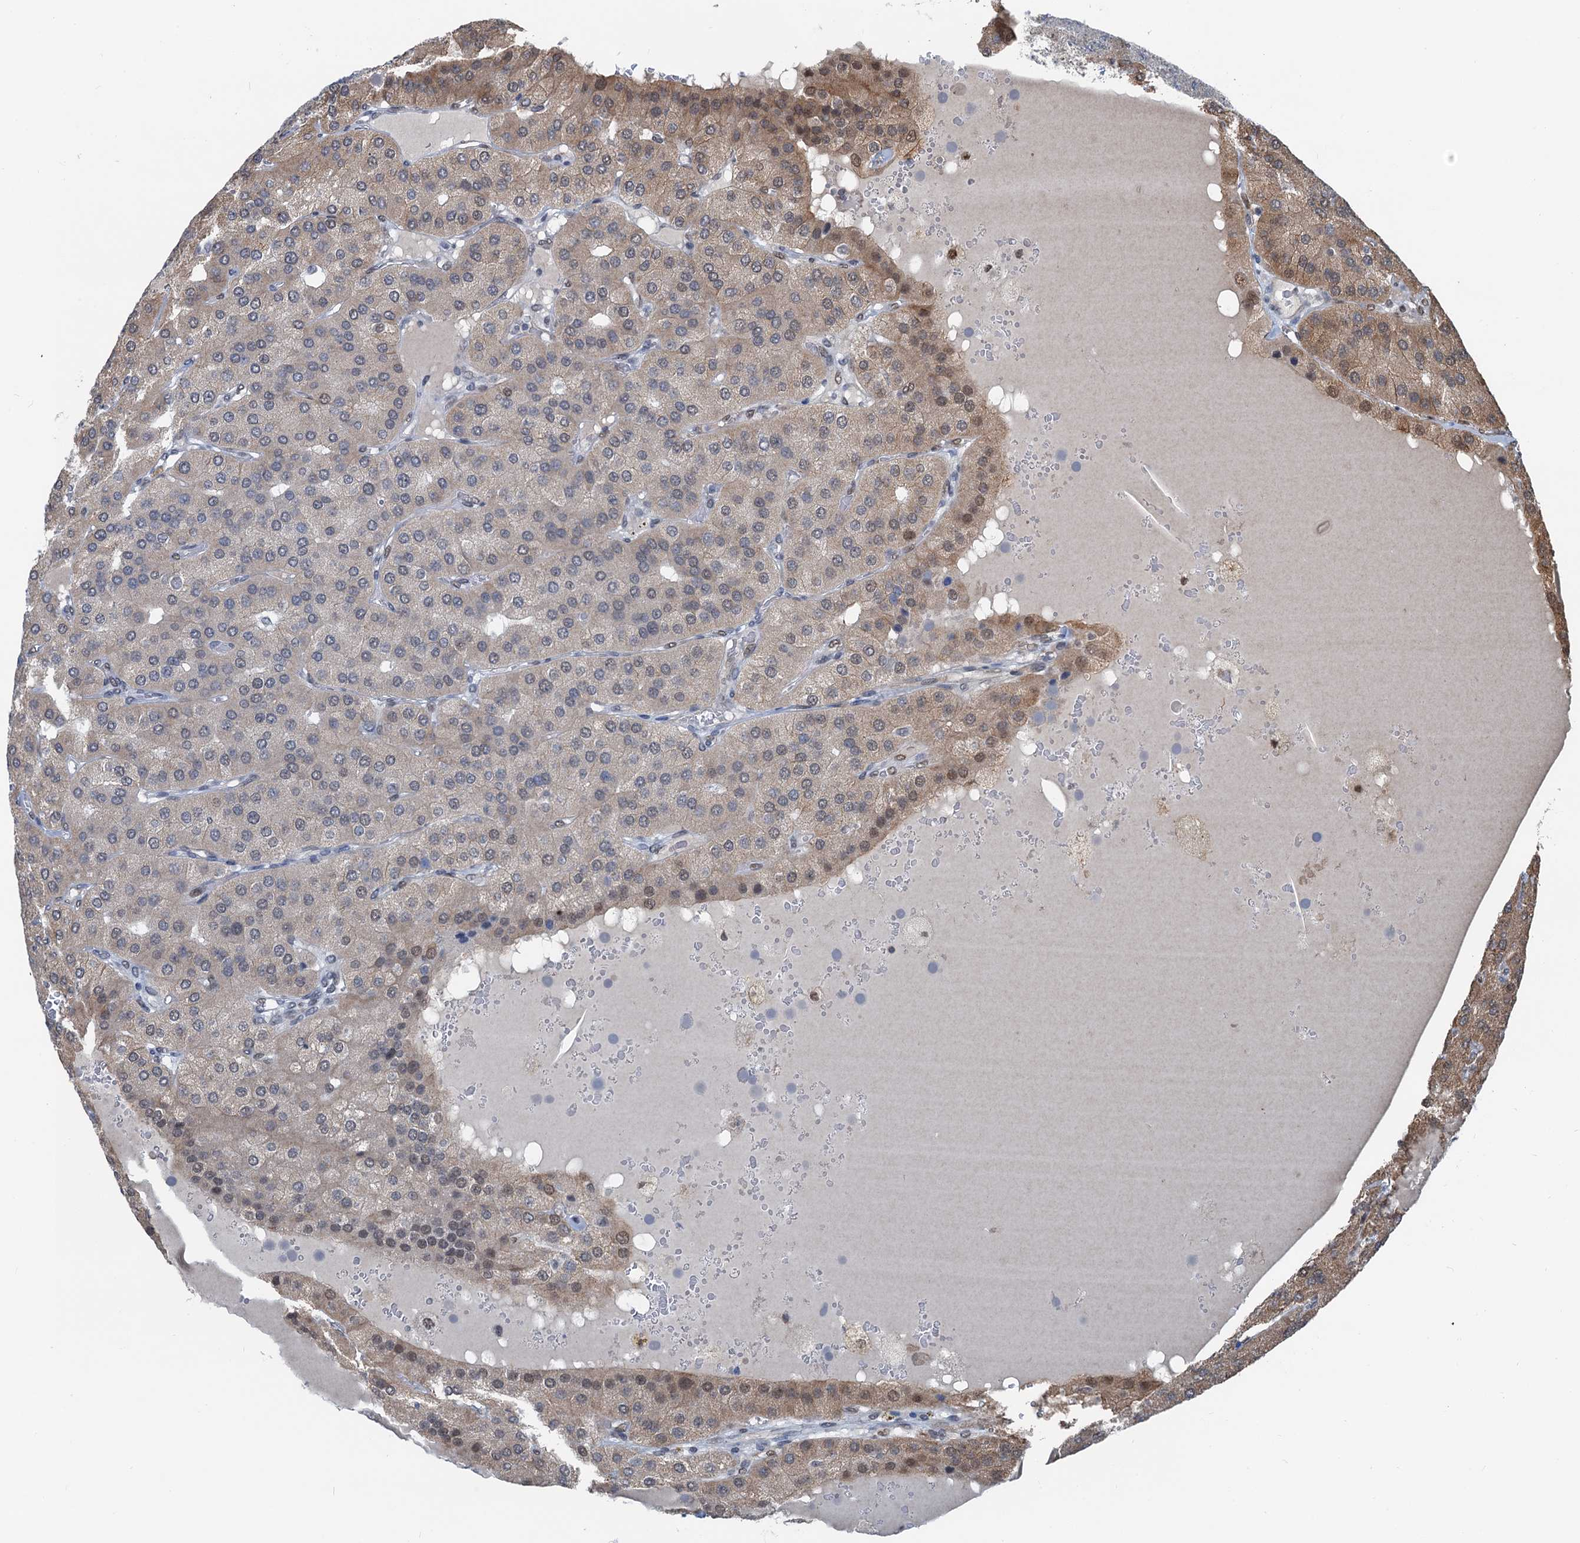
{"staining": {"intensity": "weak", "quantity": "25%-75%", "location": "cytoplasmic/membranous,nuclear"}, "tissue": "parathyroid gland", "cell_type": "Glandular cells", "image_type": "normal", "snomed": [{"axis": "morphology", "description": "Normal tissue, NOS"}, {"axis": "morphology", "description": "Adenoma, NOS"}, {"axis": "topography", "description": "Parathyroid gland"}], "caption": "IHC (DAB (3,3'-diaminobenzidine)) staining of normal human parathyroid gland shows weak cytoplasmic/membranous,nuclear protein staining in about 25%-75% of glandular cells.", "gene": "CFDP1", "patient": {"sex": "female", "age": 86}}